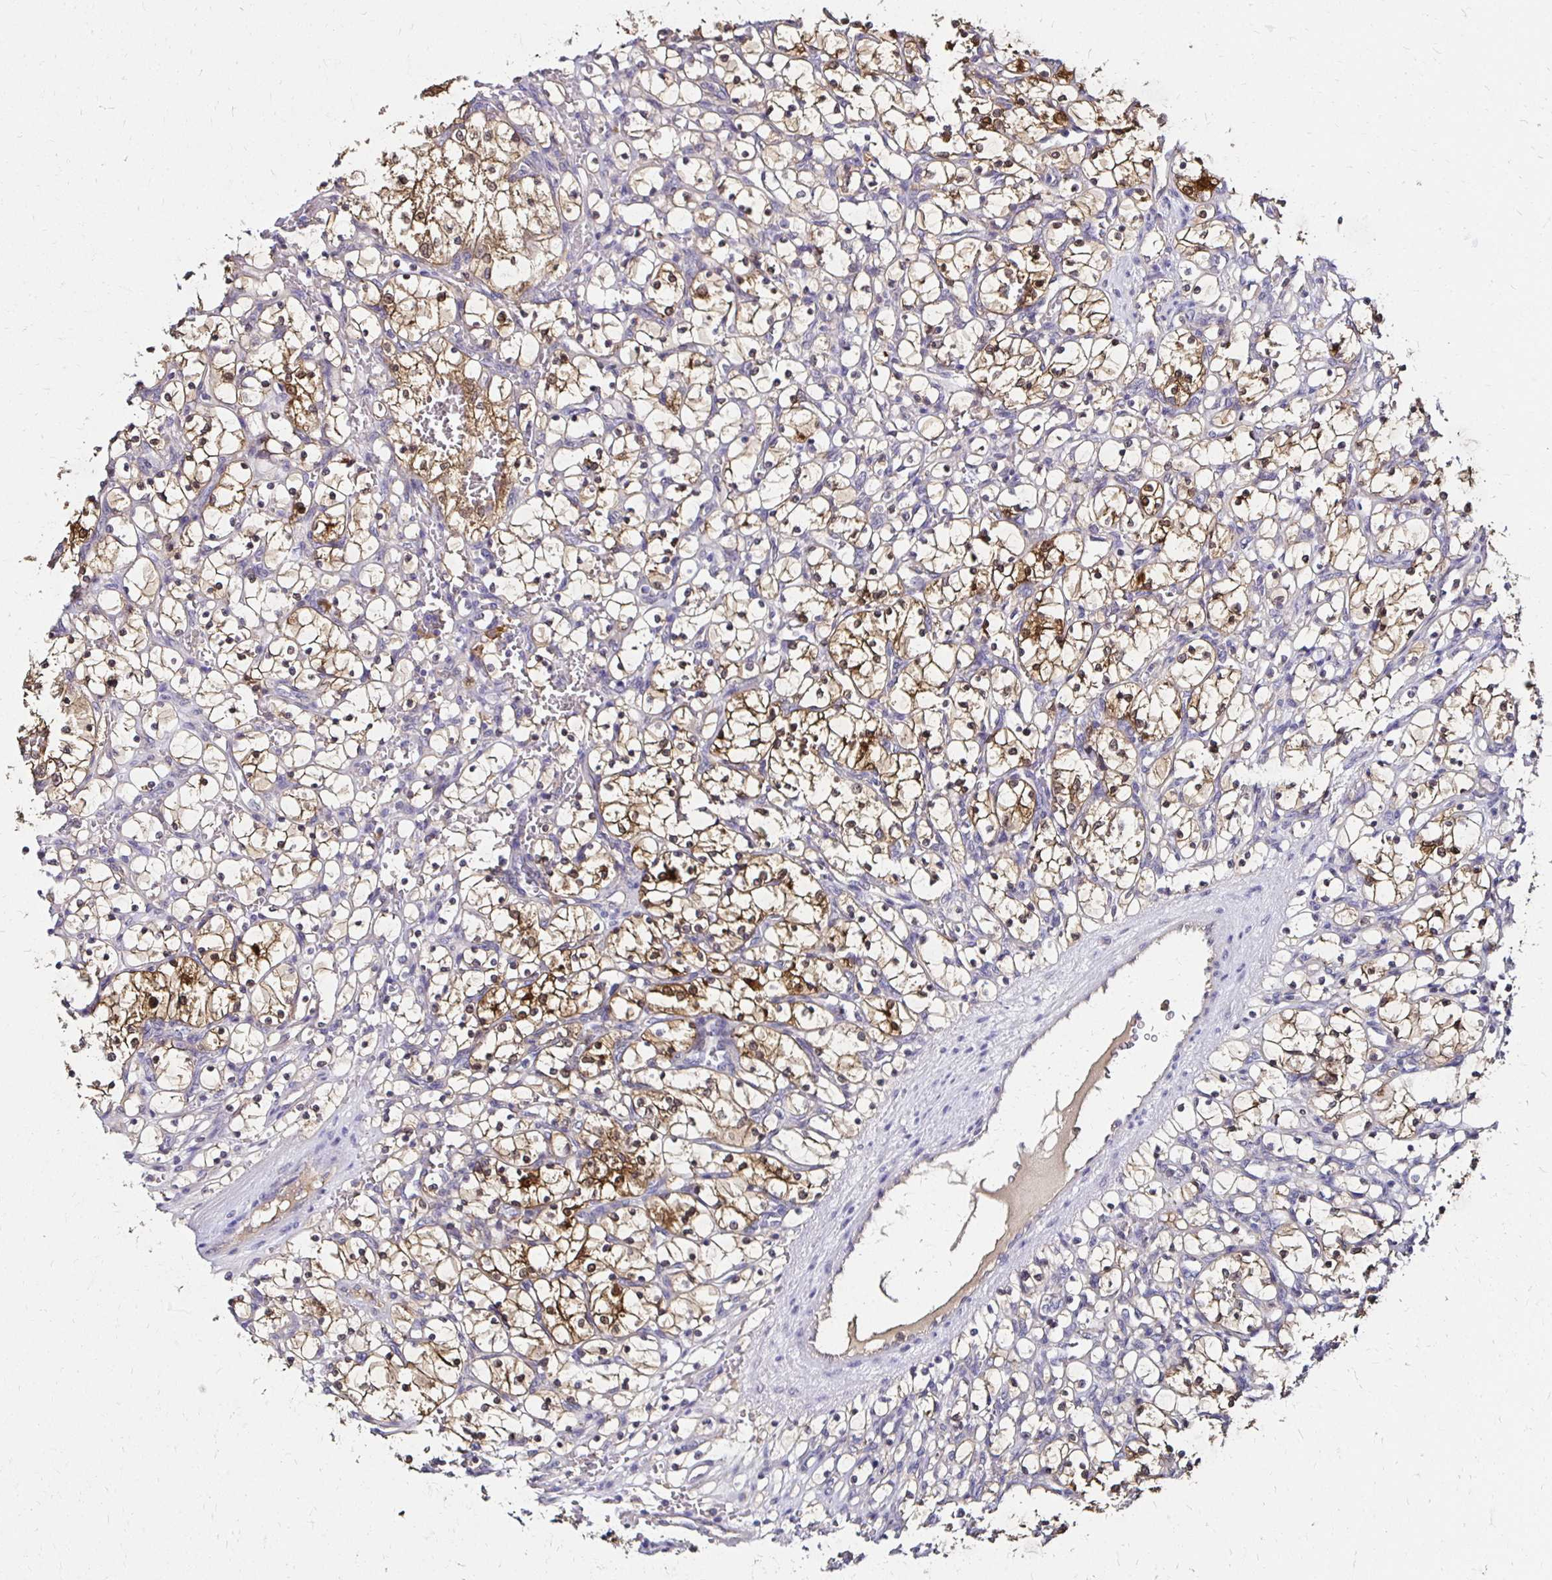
{"staining": {"intensity": "moderate", "quantity": "25%-75%", "location": "cytoplasmic/membranous,nuclear"}, "tissue": "renal cancer", "cell_type": "Tumor cells", "image_type": "cancer", "snomed": [{"axis": "morphology", "description": "Adenocarcinoma, NOS"}, {"axis": "topography", "description": "Kidney"}], "caption": "A high-resolution image shows IHC staining of renal cancer, which exhibits moderate cytoplasmic/membranous and nuclear positivity in approximately 25%-75% of tumor cells.", "gene": "TXN", "patient": {"sex": "female", "age": 69}}